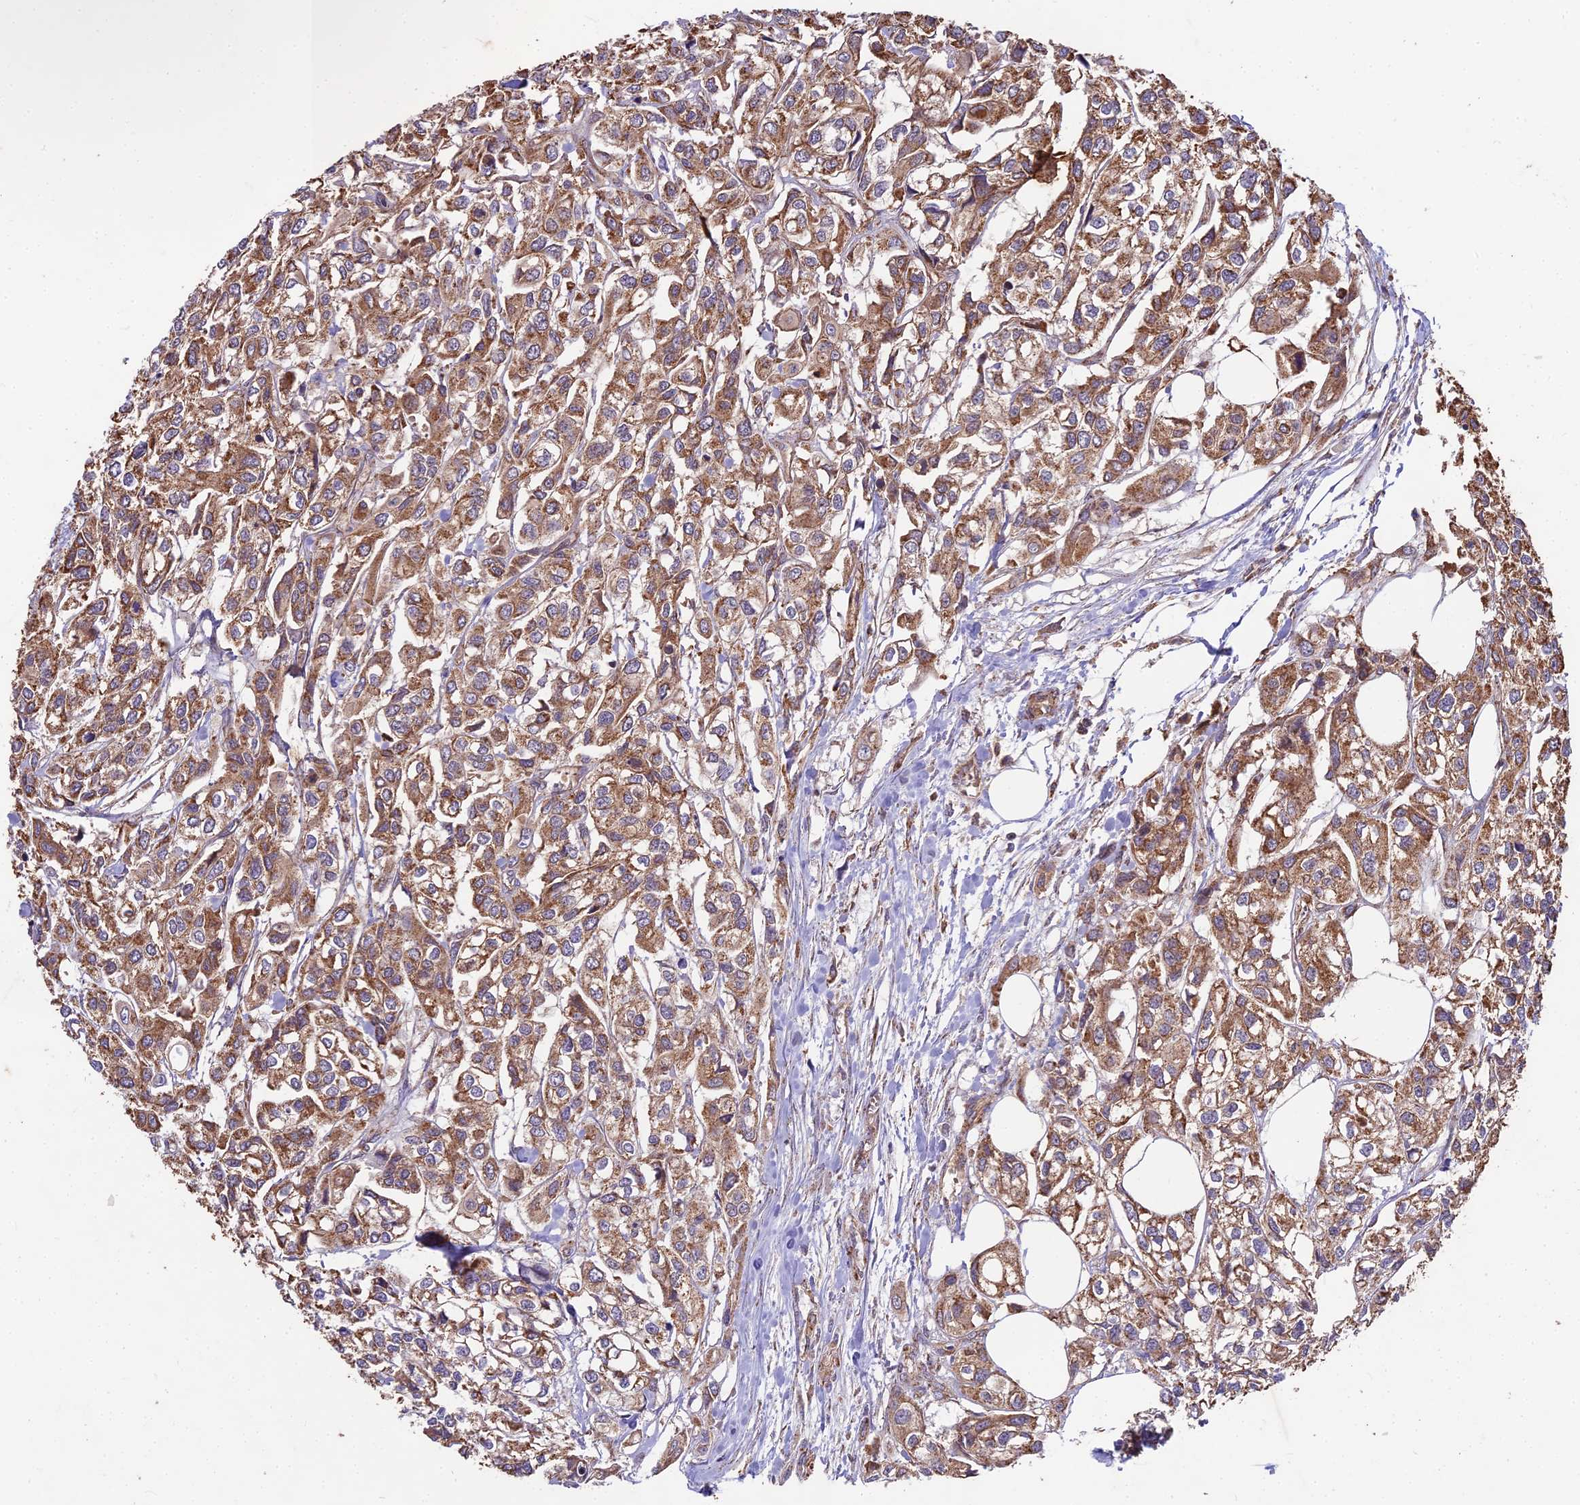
{"staining": {"intensity": "moderate", "quantity": ">75%", "location": "cytoplasmic/membranous"}, "tissue": "urothelial cancer", "cell_type": "Tumor cells", "image_type": "cancer", "snomed": [{"axis": "morphology", "description": "Urothelial carcinoma, High grade"}, {"axis": "topography", "description": "Urinary bladder"}], "caption": "Approximately >75% of tumor cells in human urothelial carcinoma (high-grade) demonstrate moderate cytoplasmic/membranous protein staining as visualized by brown immunohistochemical staining.", "gene": "CEMIP2", "patient": {"sex": "male", "age": 67}}